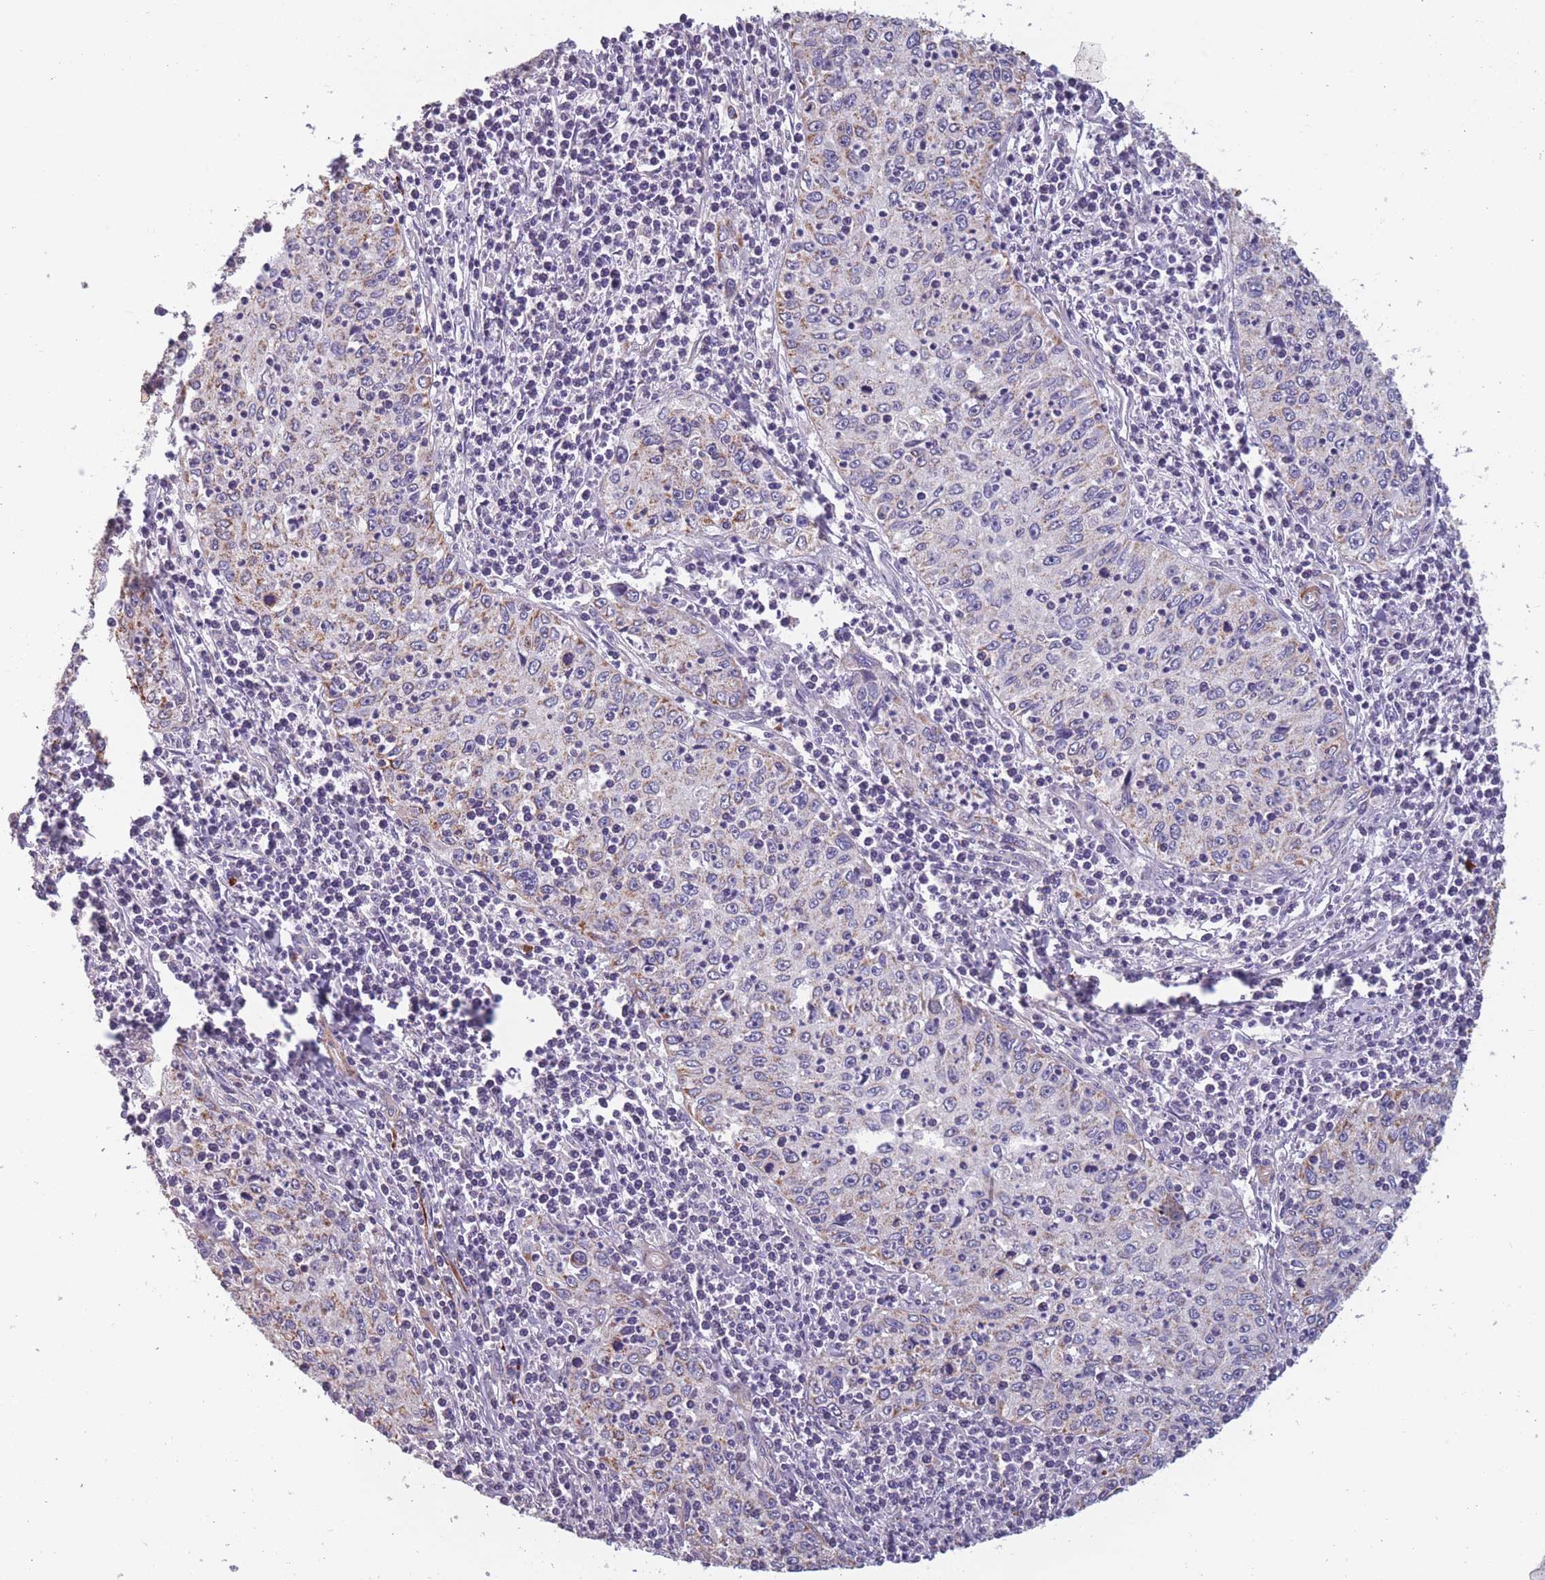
{"staining": {"intensity": "weak", "quantity": "25%-75%", "location": "cytoplasmic/membranous"}, "tissue": "cervical cancer", "cell_type": "Tumor cells", "image_type": "cancer", "snomed": [{"axis": "morphology", "description": "Squamous cell carcinoma, NOS"}, {"axis": "topography", "description": "Cervix"}], "caption": "IHC of cervical cancer exhibits low levels of weak cytoplasmic/membranous staining in about 25%-75% of tumor cells.", "gene": "TOMM40L", "patient": {"sex": "female", "age": 30}}